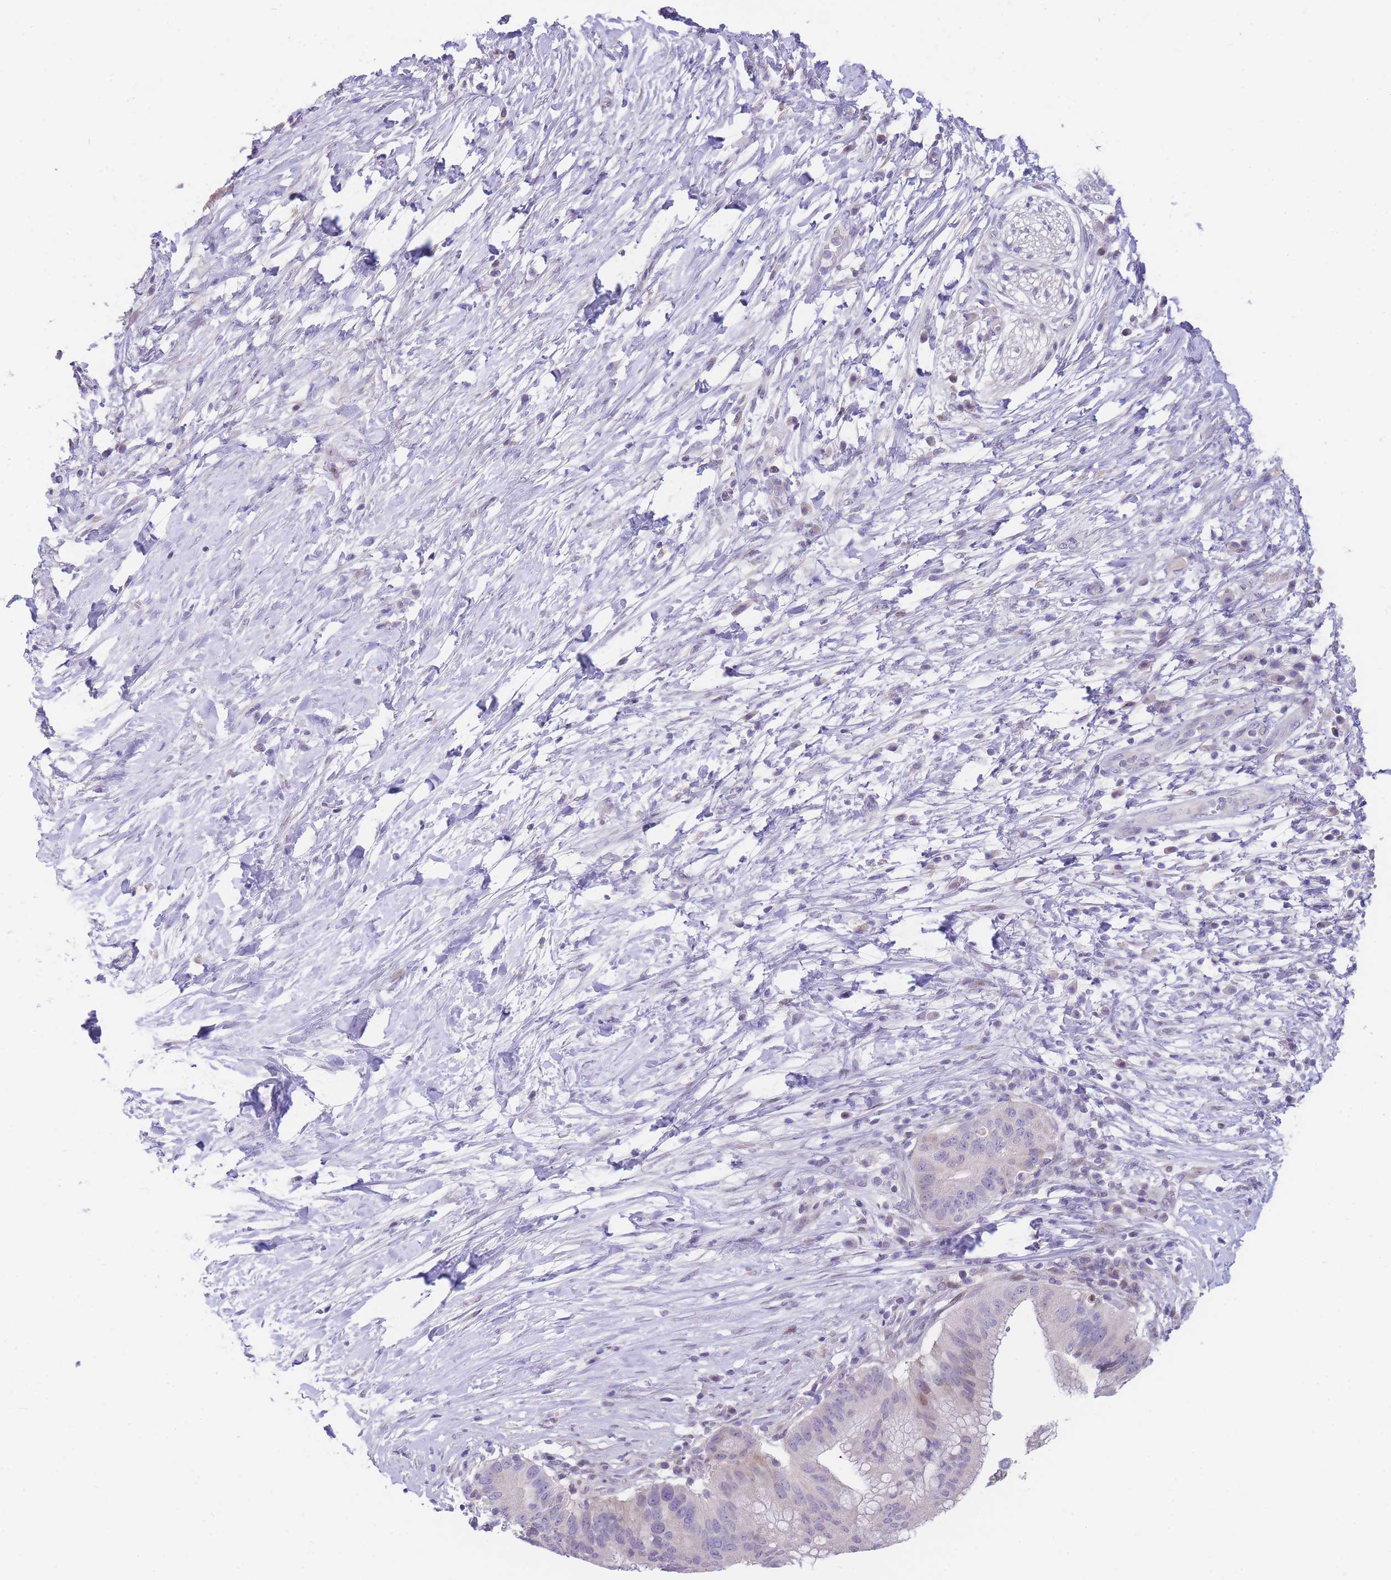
{"staining": {"intensity": "negative", "quantity": "none", "location": "none"}, "tissue": "pancreatic cancer", "cell_type": "Tumor cells", "image_type": "cancer", "snomed": [{"axis": "morphology", "description": "Adenocarcinoma, NOS"}, {"axis": "topography", "description": "Pancreas"}], "caption": "Immunohistochemistry (IHC) of human pancreatic adenocarcinoma reveals no staining in tumor cells.", "gene": "SHCBP1", "patient": {"sex": "male", "age": 68}}